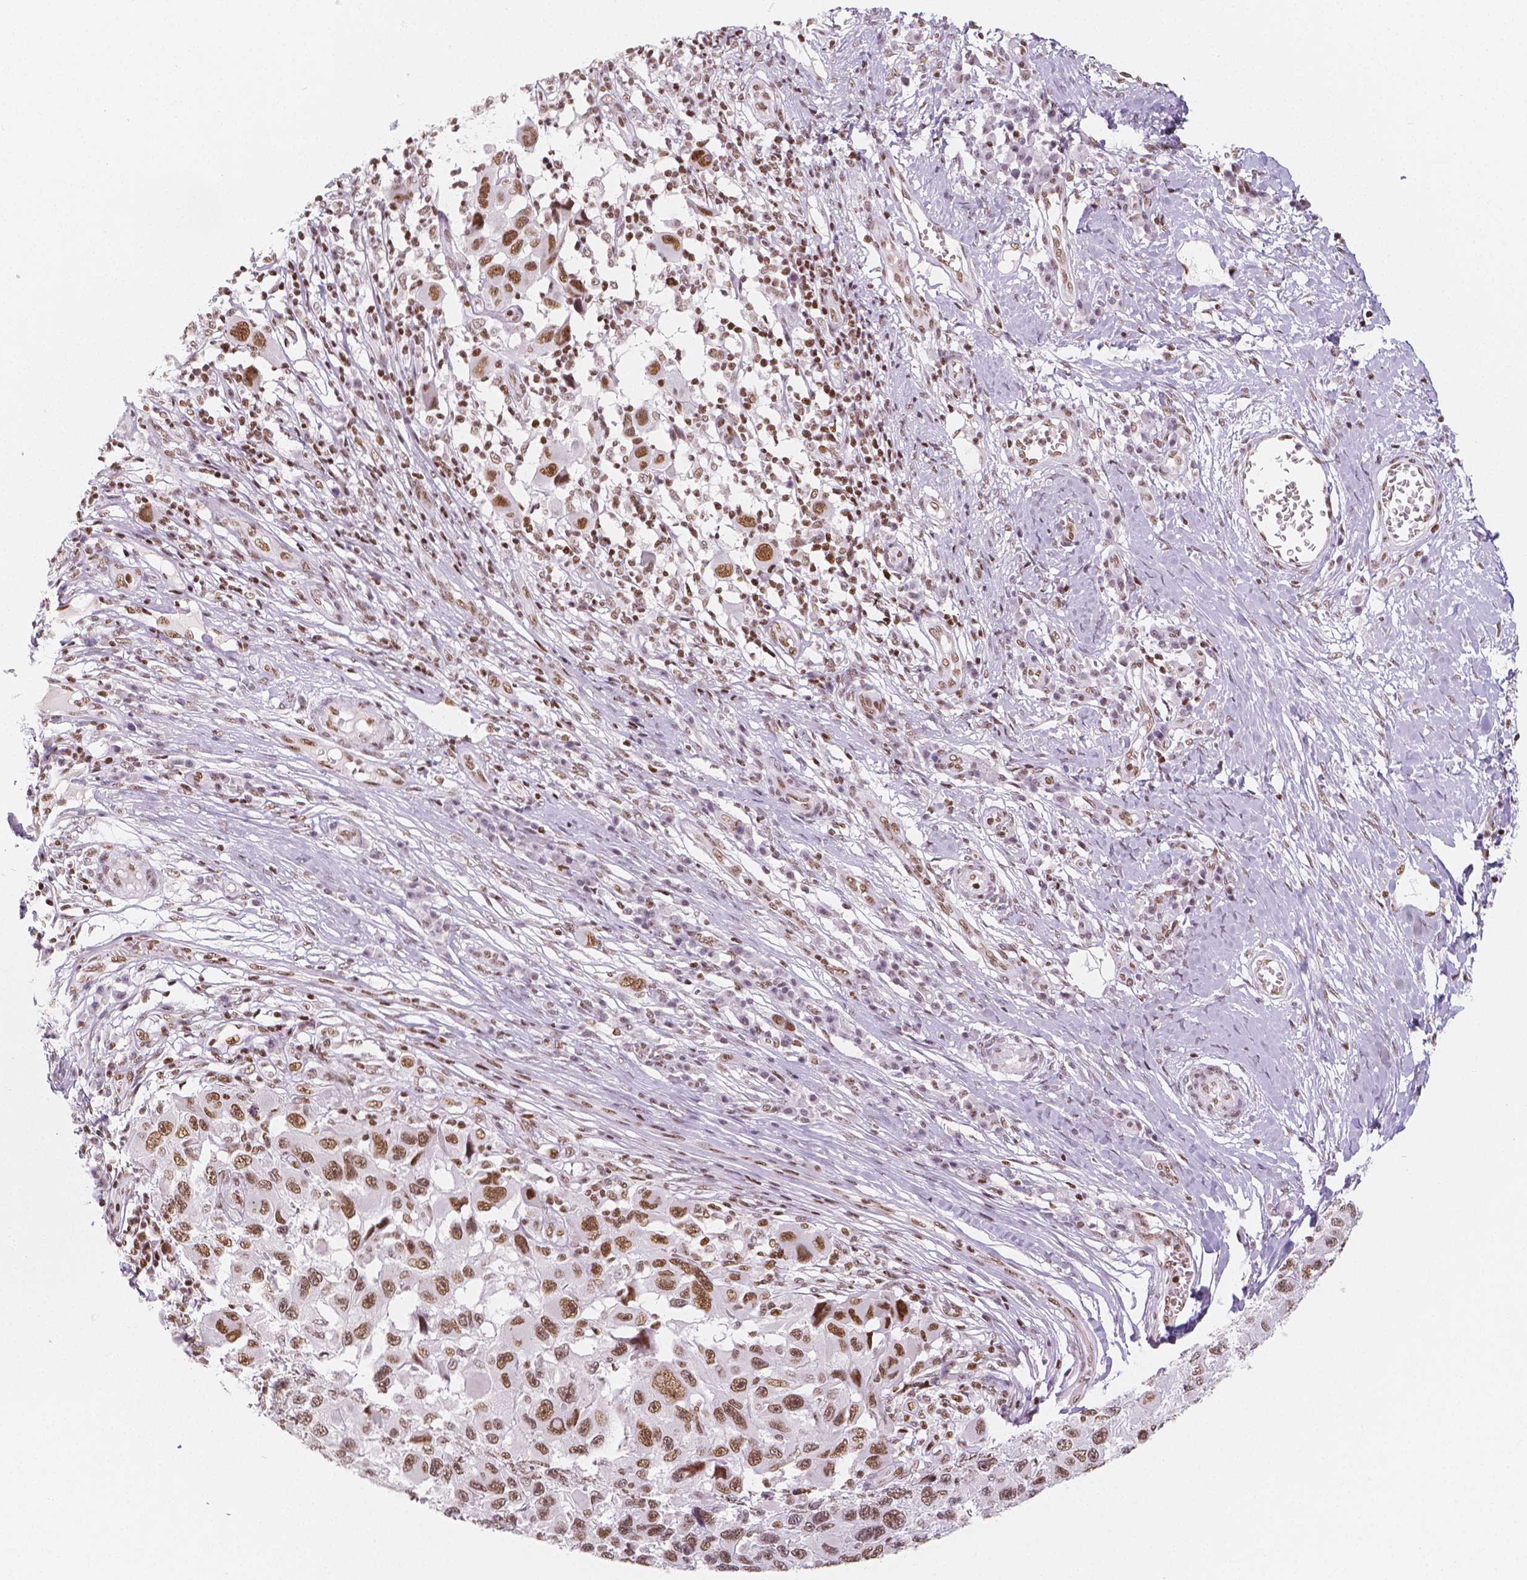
{"staining": {"intensity": "moderate", "quantity": ">75%", "location": "nuclear"}, "tissue": "melanoma", "cell_type": "Tumor cells", "image_type": "cancer", "snomed": [{"axis": "morphology", "description": "Malignant melanoma, NOS"}, {"axis": "topography", "description": "Skin"}], "caption": "The immunohistochemical stain labels moderate nuclear staining in tumor cells of malignant melanoma tissue. The staining was performed using DAB to visualize the protein expression in brown, while the nuclei were stained in blue with hematoxylin (Magnification: 20x).", "gene": "HDAC1", "patient": {"sex": "male", "age": 53}}